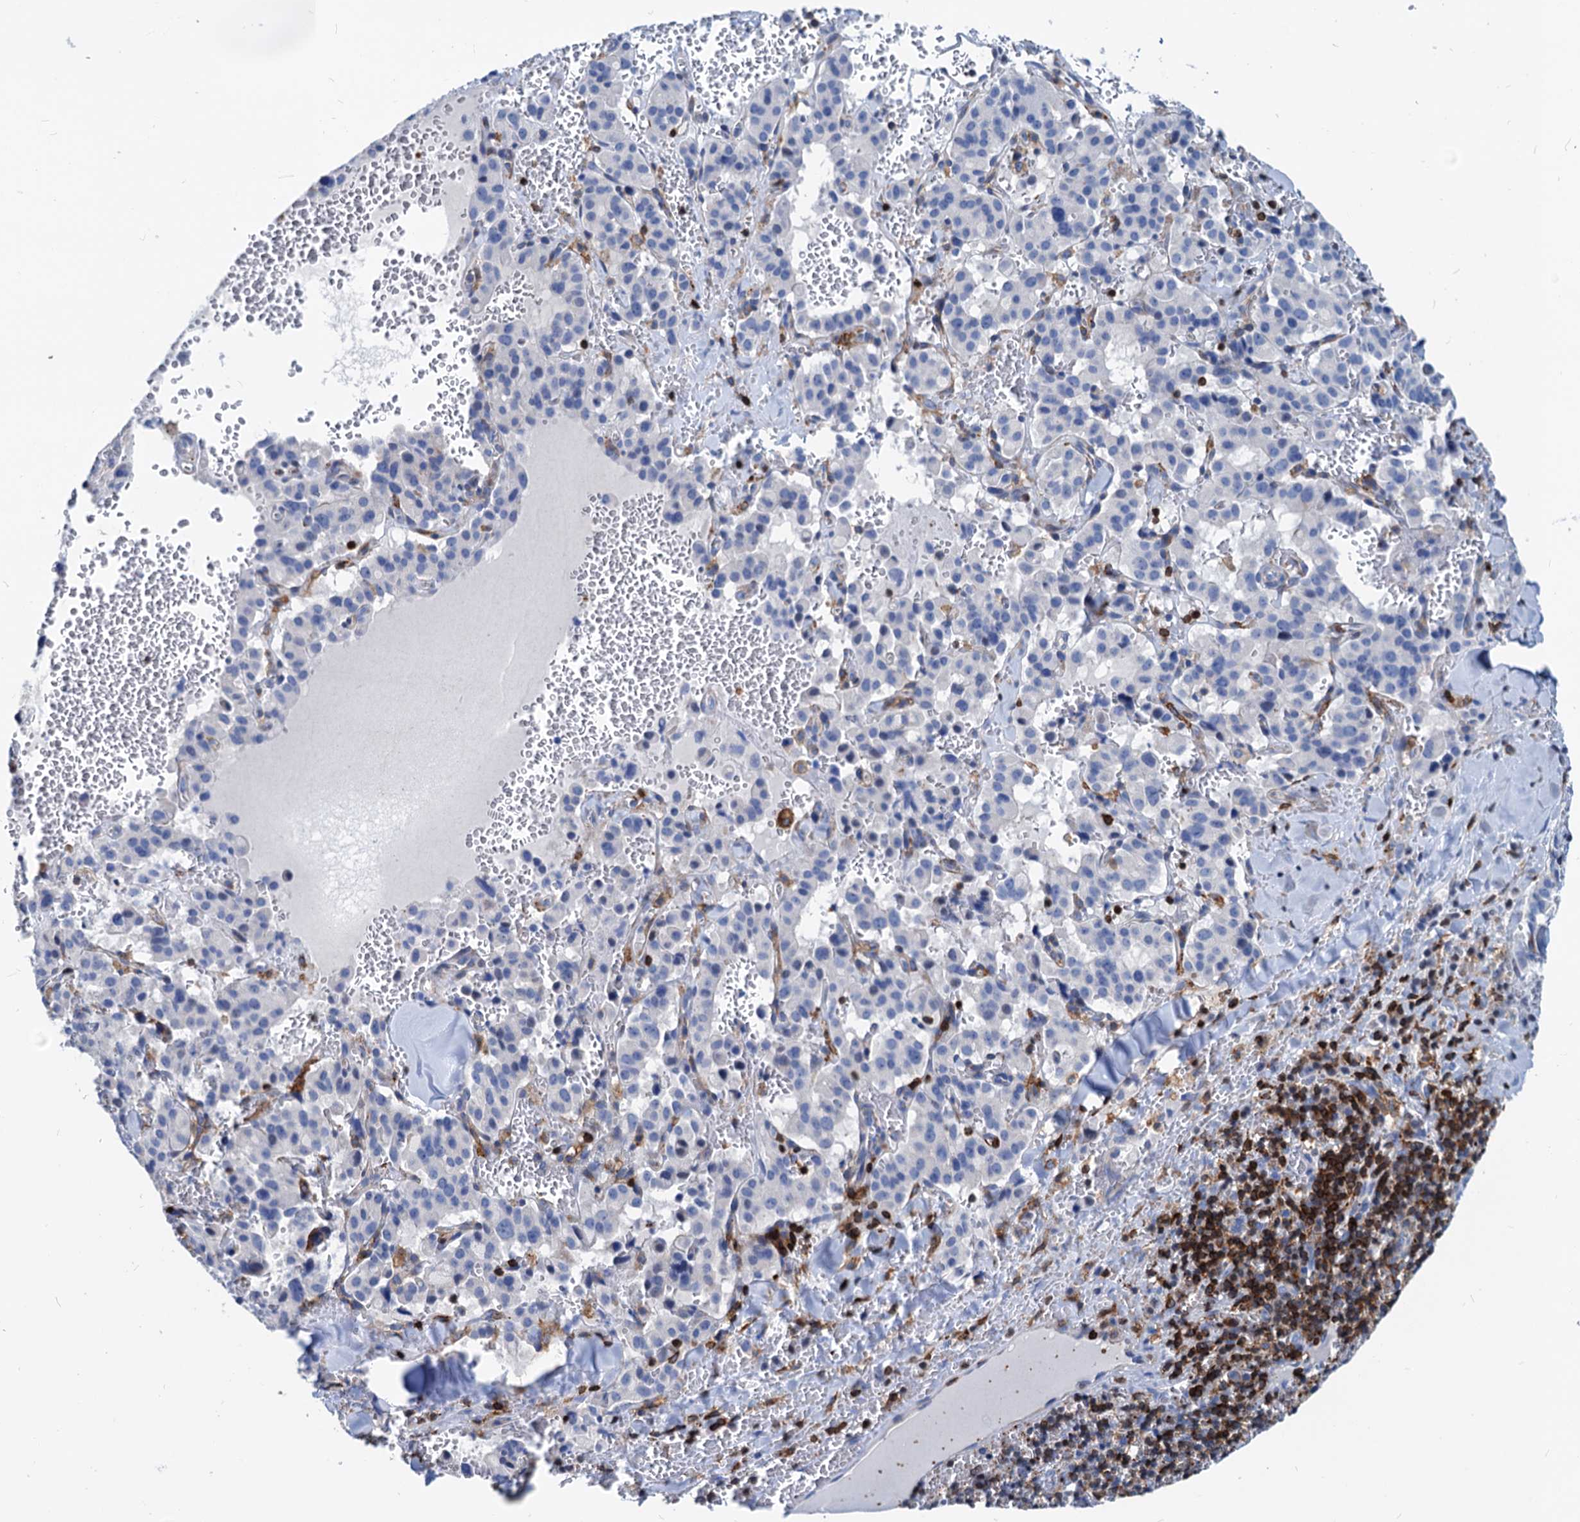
{"staining": {"intensity": "negative", "quantity": "none", "location": "none"}, "tissue": "pancreatic cancer", "cell_type": "Tumor cells", "image_type": "cancer", "snomed": [{"axis": "morphology", "description": "Adenocarcinoma, NOS"}, {"axis": "topography", "description": "Pancreas"}], "caption": "A micrograph of human pancreatic adenocarcinoma is negative for staining in tumor cells.", "gene": "LCP2", "patient": {"sex": "male", "age": 65}}